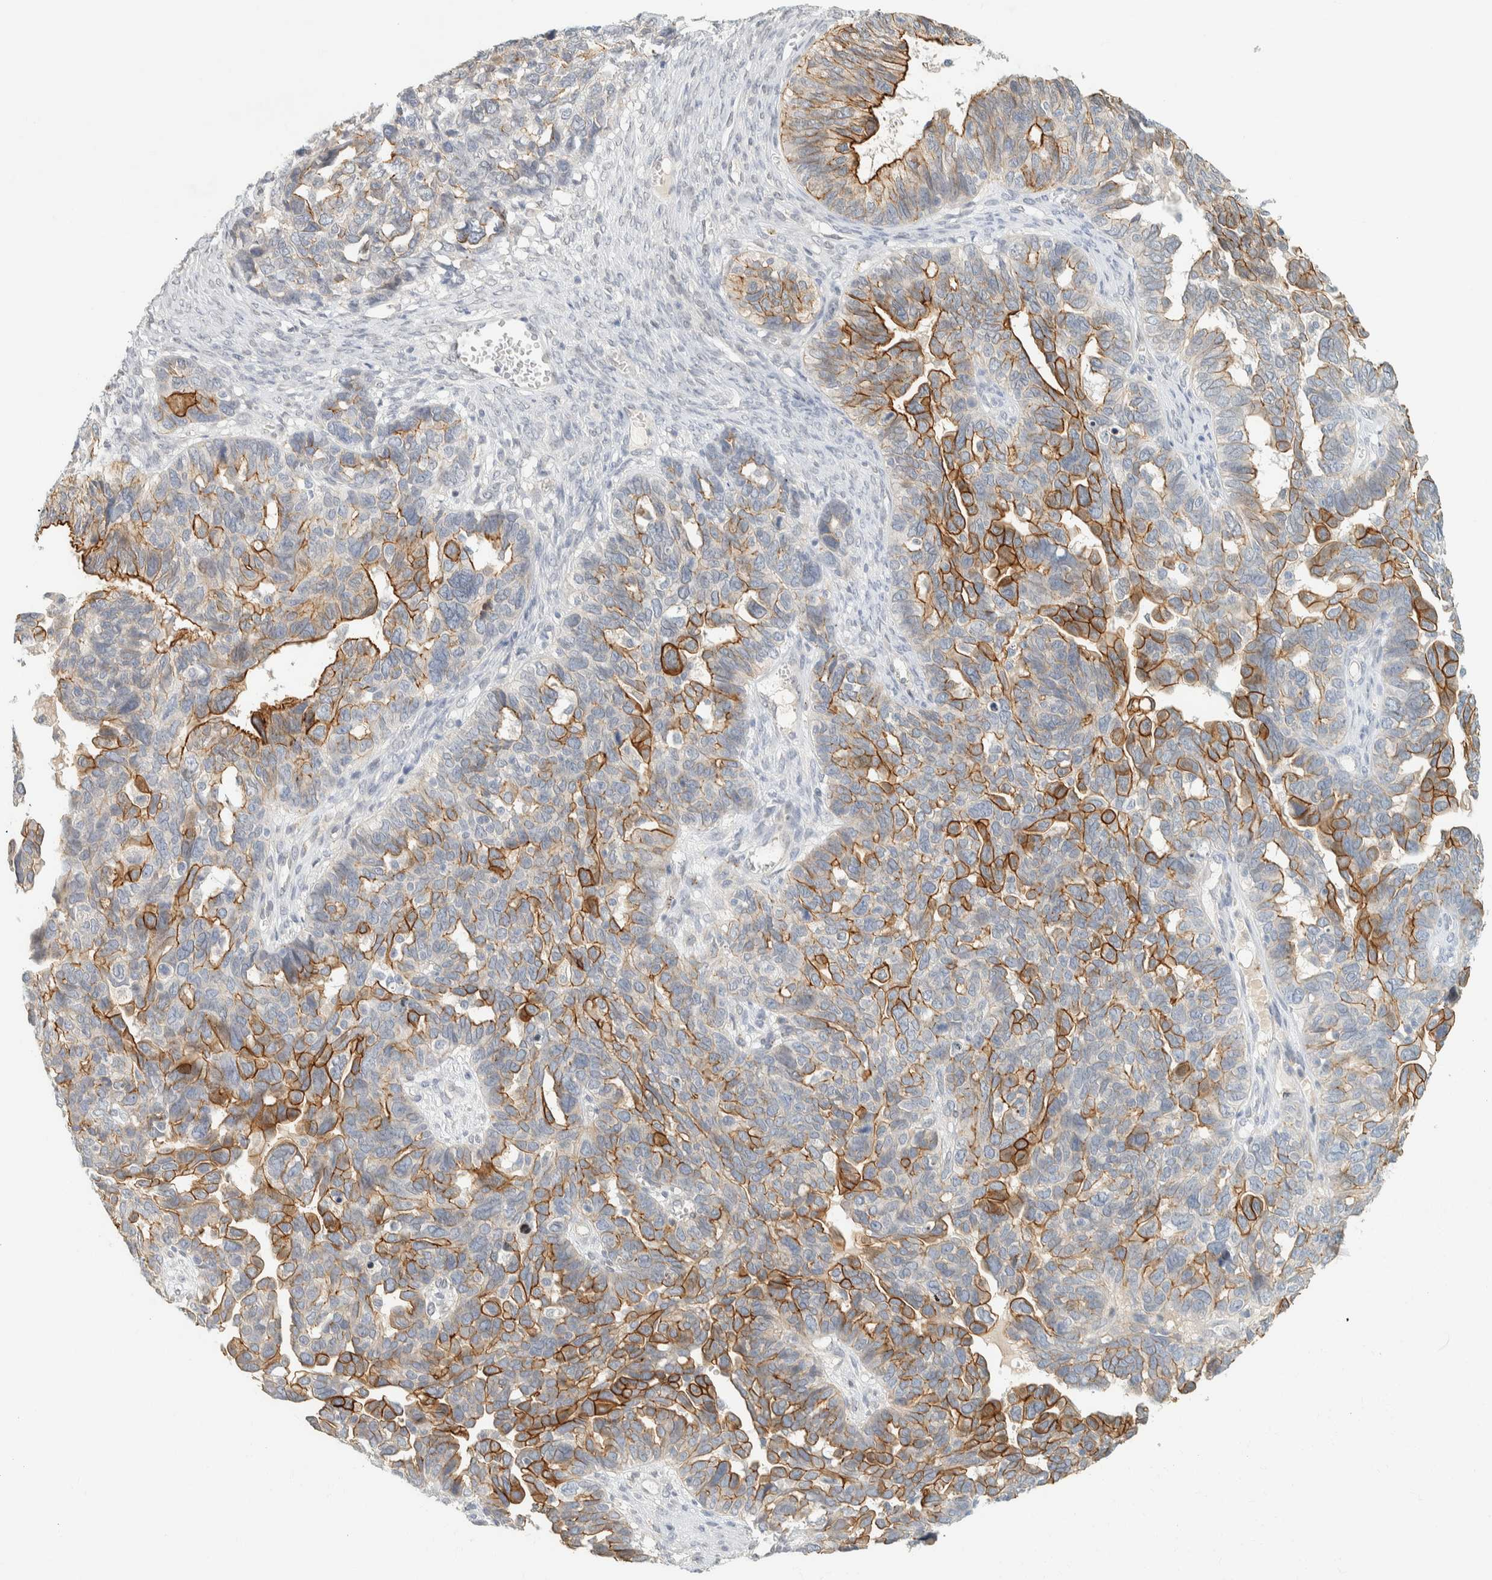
{"staining": {"intensity": "moderate", "quantity": "25%-75%", "location": "cytoplasmic/membranous"}, "tissue": "ovarian cancer", "cell_type": "Tumor cells", "image_type": "cancer", "snomed": [{"axis": "morphology", "description": "Cystadenocarcinoma, serous, NOS"}, {"axis": "topography", "description": "Ovary"}], "caption": "A brown stain highlights moderate cytoplasmic/membranous staining of a protein in human ovarian cancer (serous cystadenocarcinoma) tumor cells.", "gene": "C1QTNF12", "patient": {"sex": "female", "age": 79}}